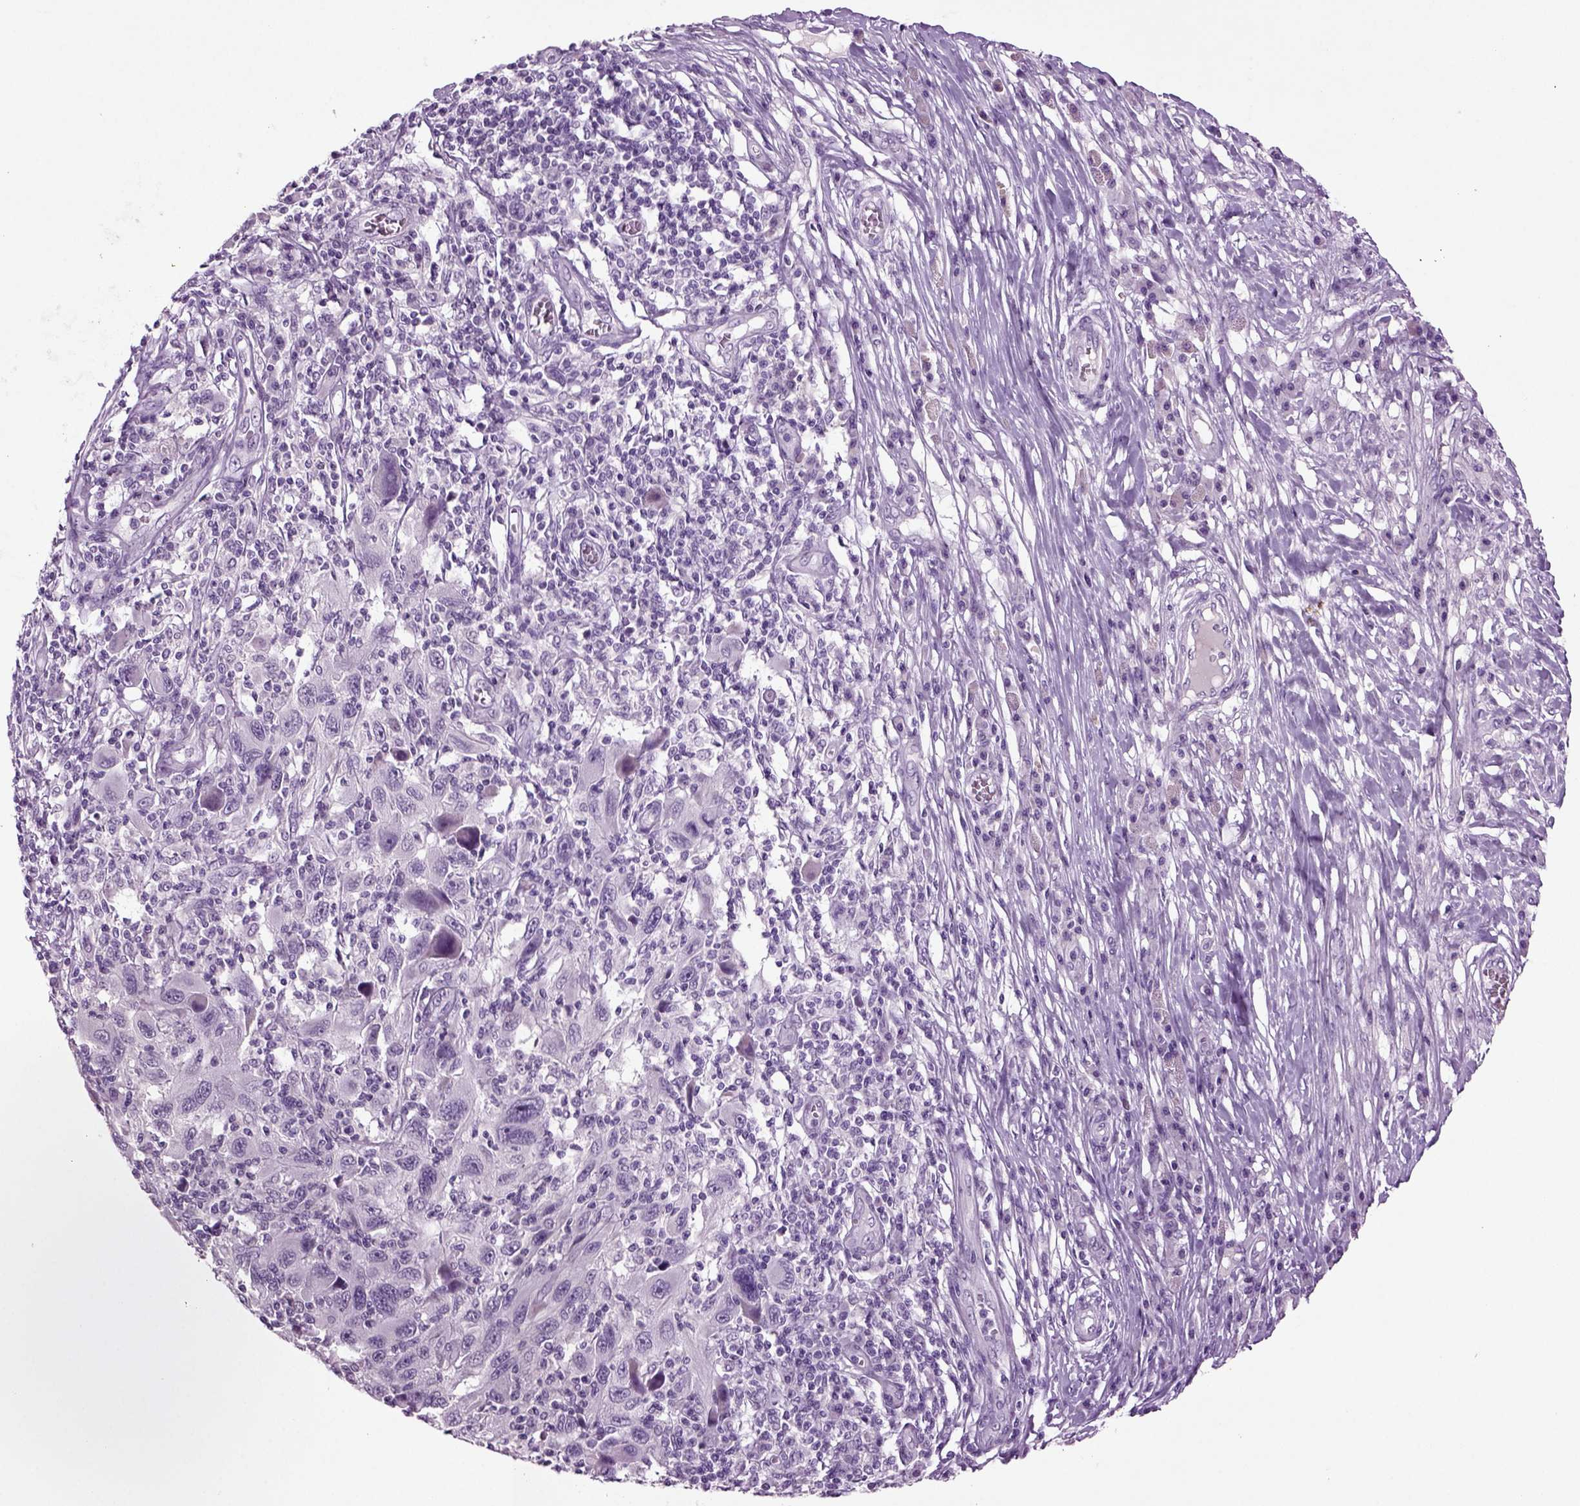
{"staining": {"intensity": "negative", "quantity": "none", "location": "none"}, "tissue": "melanoma", "cell_type": "Tumor cells", "image_type": "cancer", "snomed": [{"axis": "morphology", "description": "Malignant melanoma, NOS"}, {"axis": "topography", "description": "Skin"}], "caption": "Melanoma was stained to show a protein in brown. There is no significant staining in tumor cells.", "gene": "SLC17A6", "patient": {"sex": "male", "age": 53}}